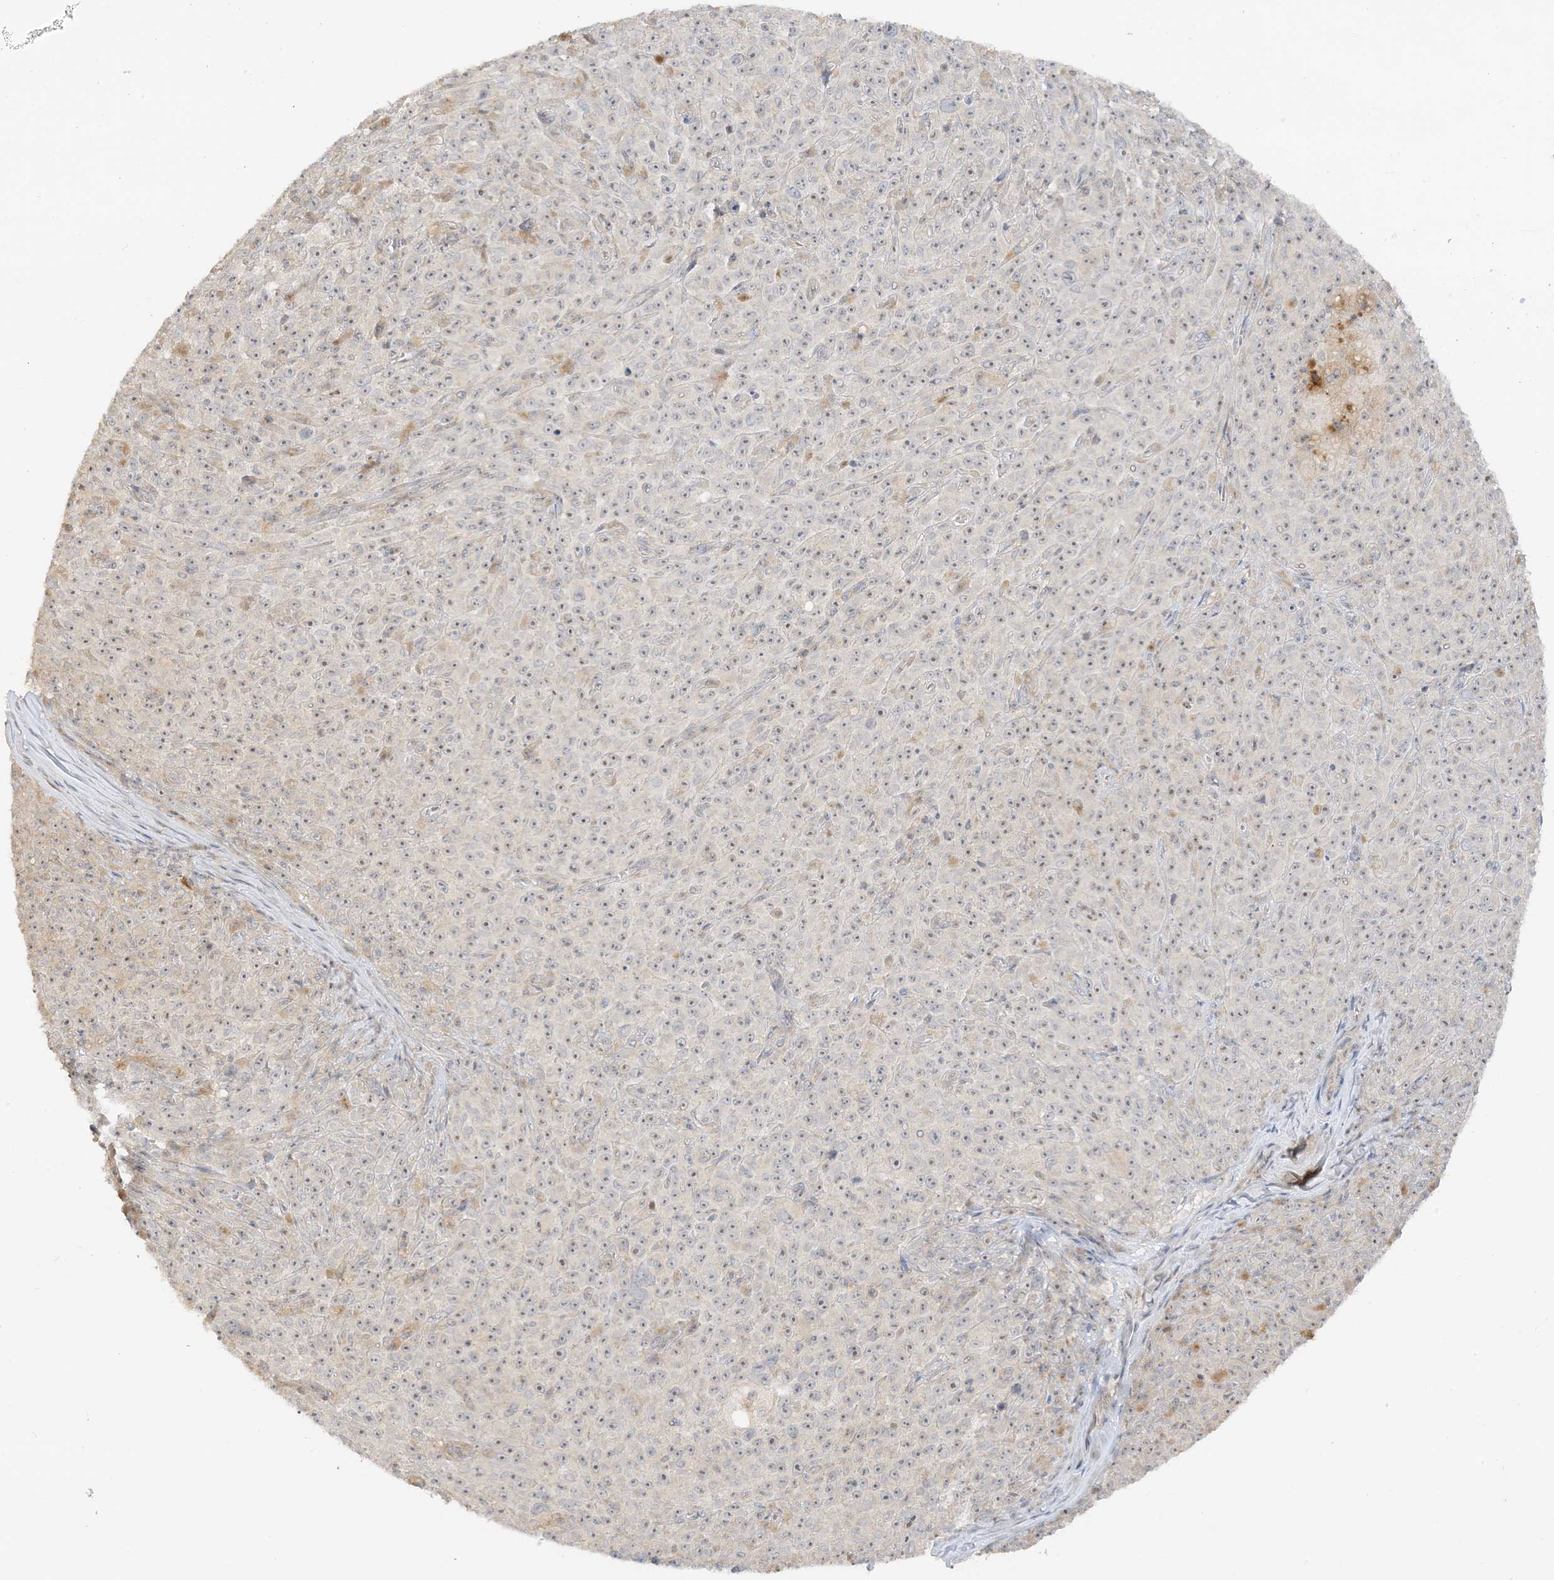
{"staining": {"intensity": "weak", "quantity": "25%-75%", "location": "nuclear"}, "tissue": "melanoma", "cell_type": "Tumor cells", "image_type": "cancer", "snomed": [{"axis": "morphology", "description": "Malignant melanoma, NOS"}, {"axis": "topography", "description": "Skin"}], "caption": "Immunohistochemical staining of human malignant melanoma demonstrates low levels of weak nuclear positivity in about 25%-75% of tumor cells.", "gene": "ETAA1", "patient": {"sex": "female", "age": 82}}